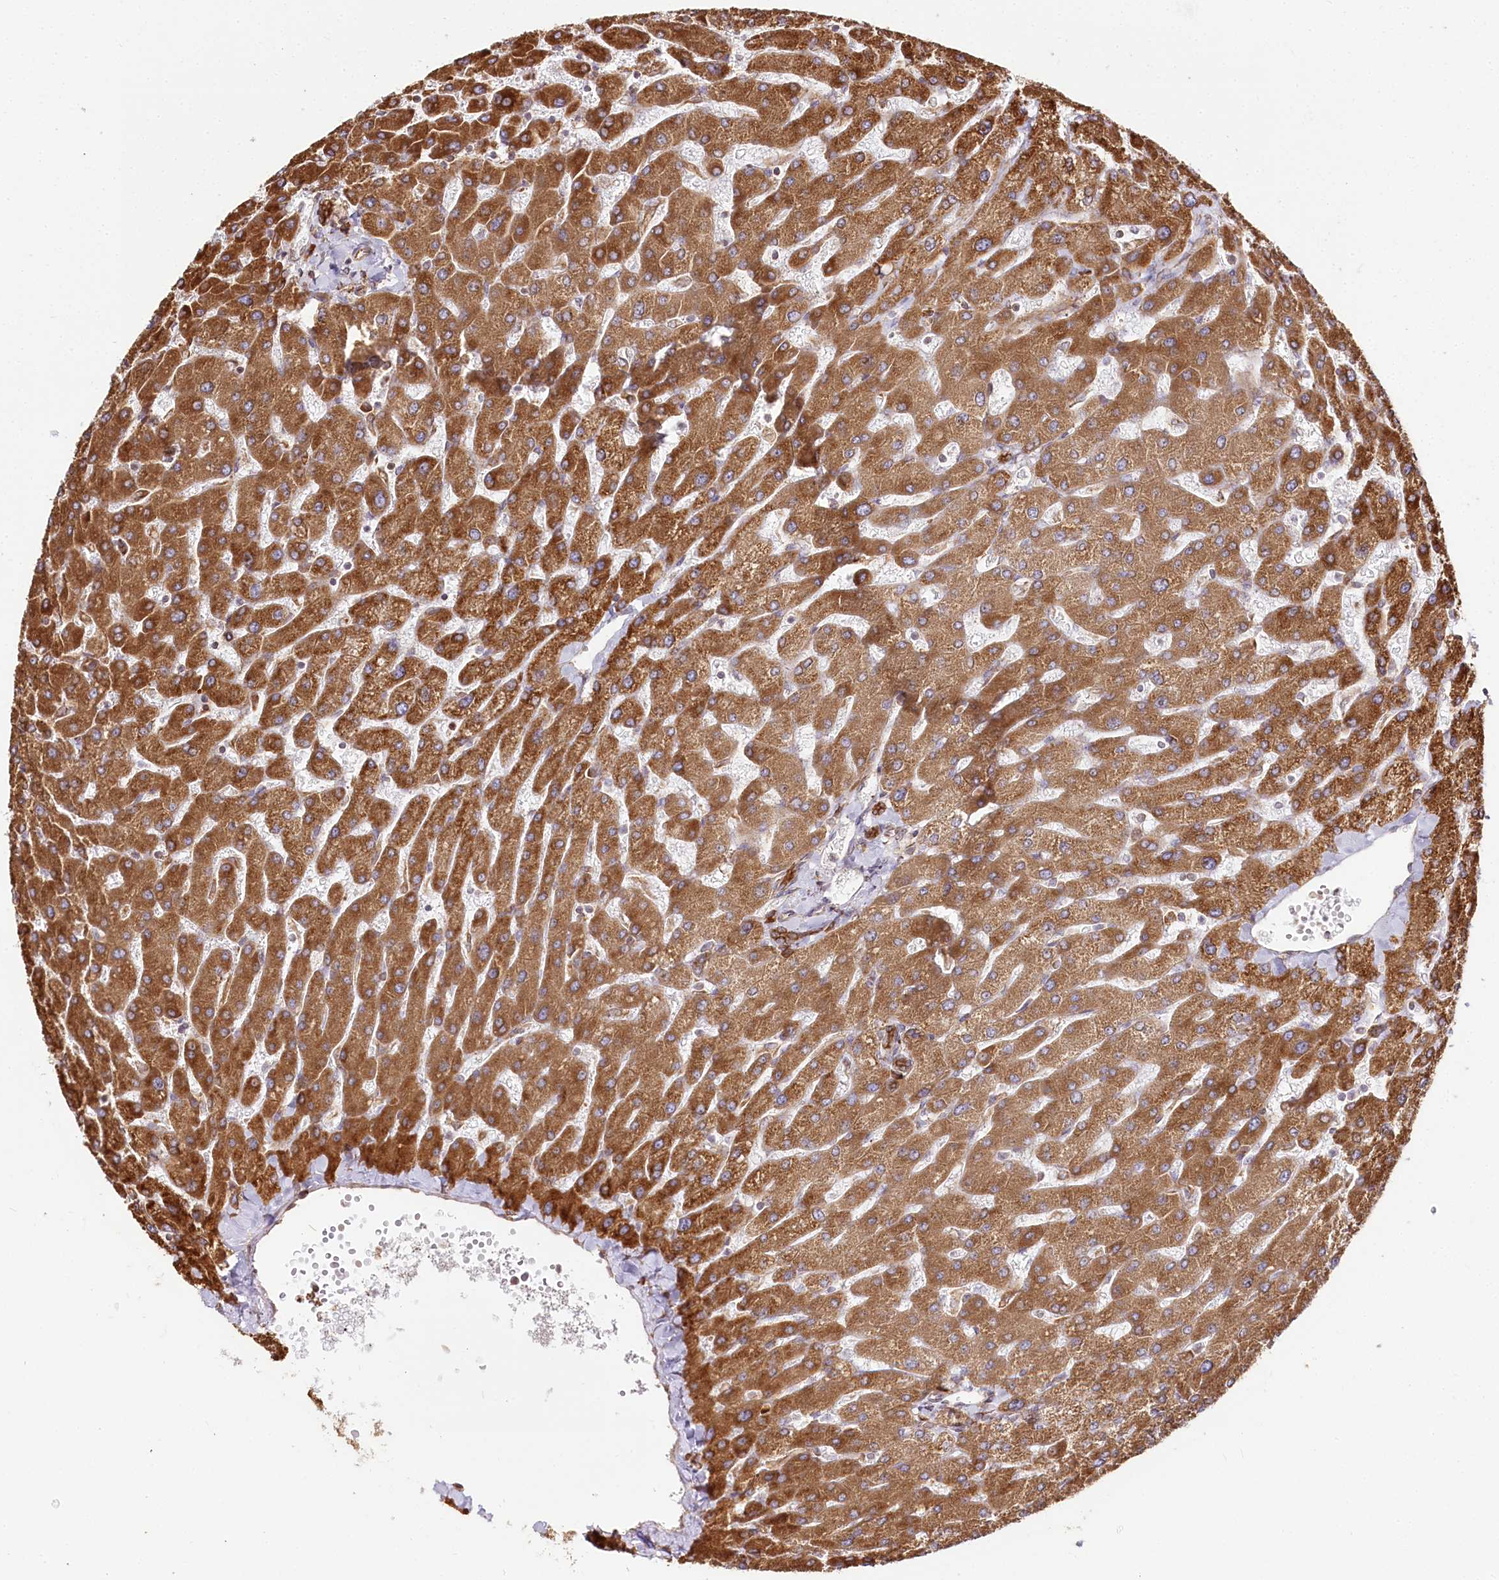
{"staining": {"intensity": "strong", "quantity": ">75%", "location": "cytoplasmic/membranous"}, "tissue": "liver", "cell_type": "Cholangiocytes", "image_type": "normal", "snomed": [{"axis": "morphology", "description": "Normal tissue, NOS"}, {"axis": "topography", "description": "Liver"}], "caption": "An IHC image of unremarkable tissue is shown. Protein staining in brown highlights strong cytoplasmic/membranous positivity in liver within cholangiocytes.", "gene": "CNPY2", "patient": {"sex": "male", "age": 55}}